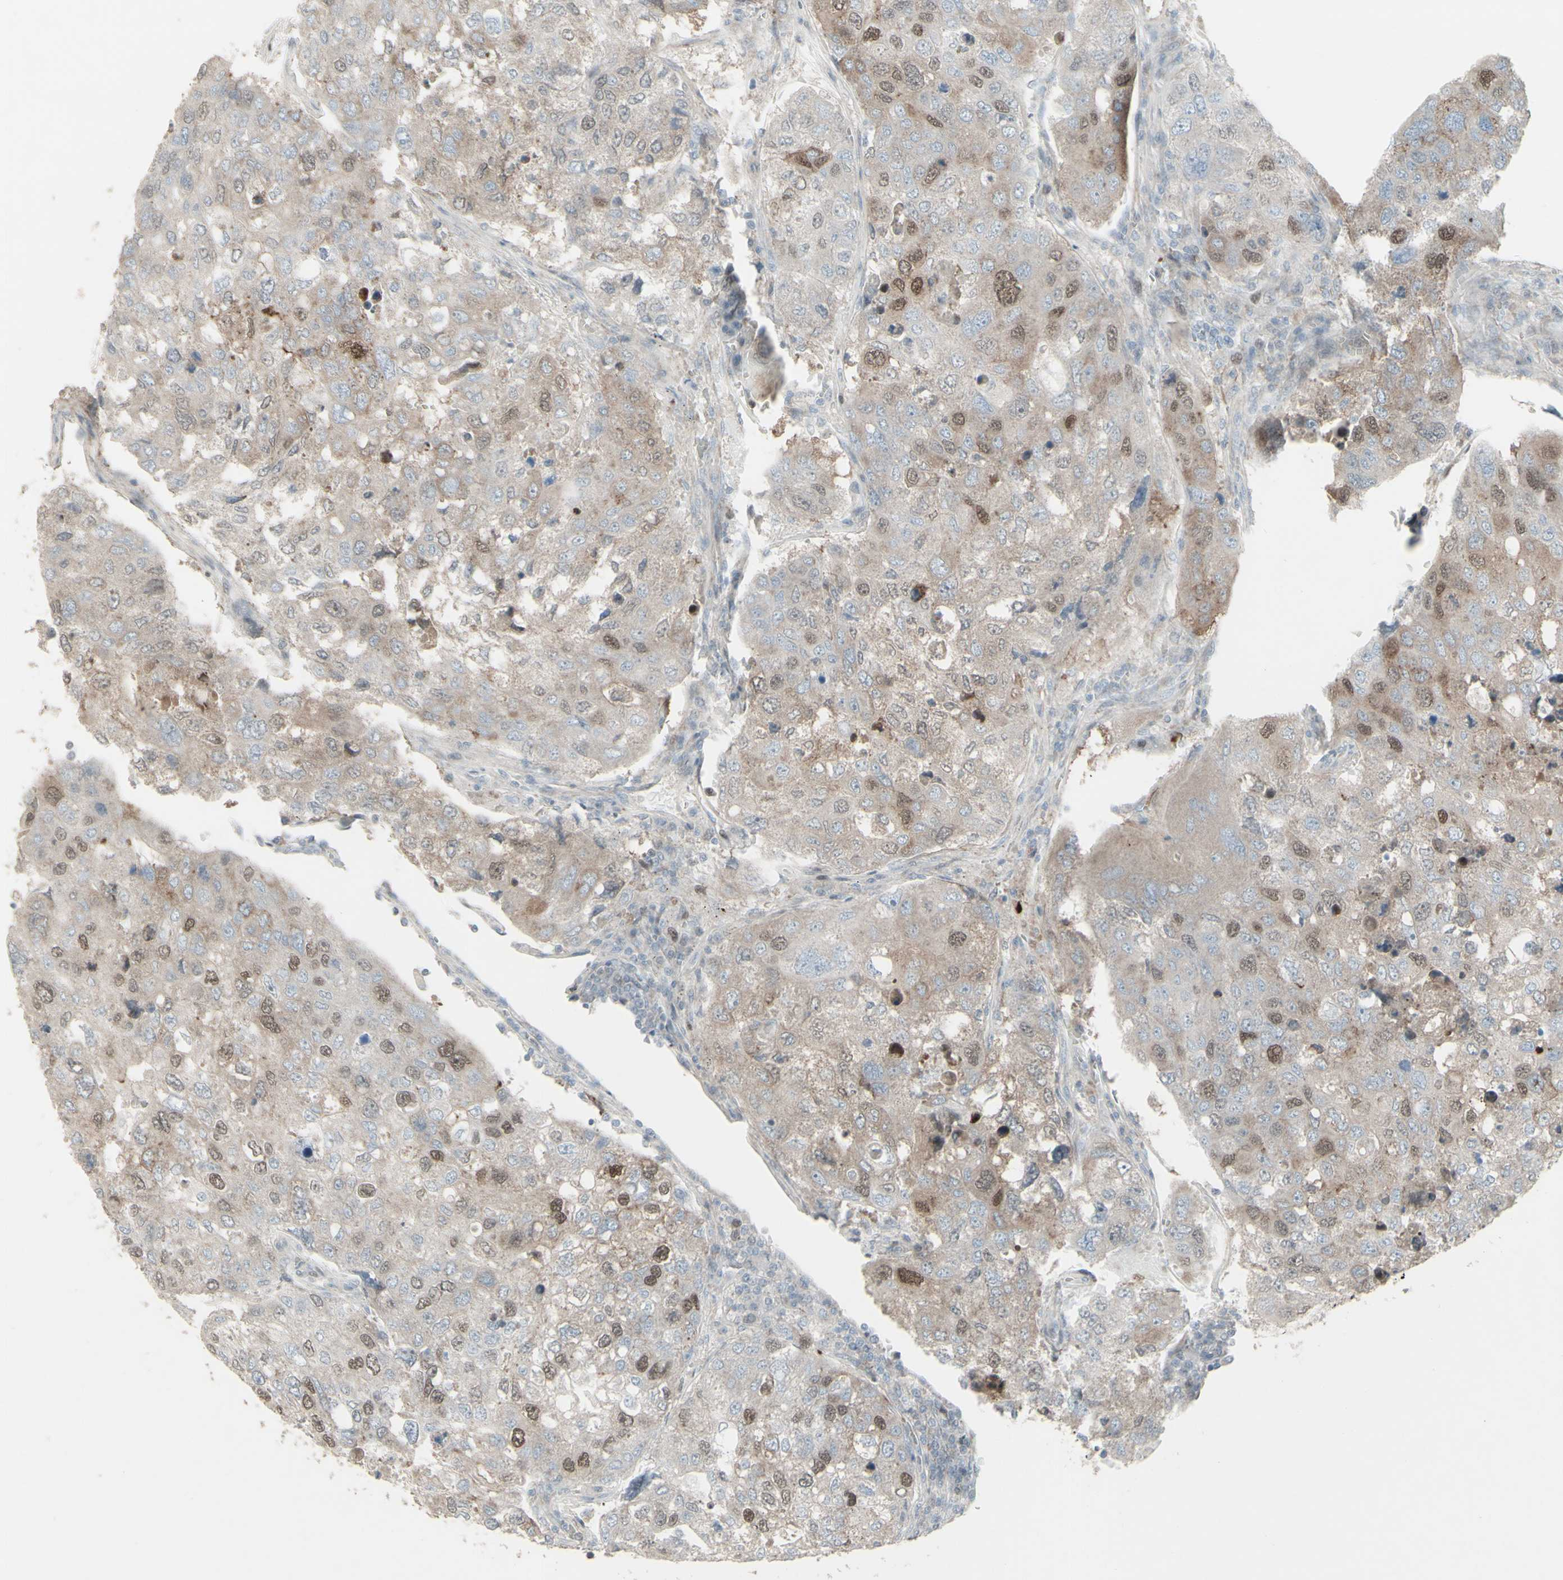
{"staining": {"intensity": "moderate", "quantity": "<25%", "location": "cytoplasmic/membranous,nuclear"}, "tissue": "urothelial cancer", "cell_type": "Tumor cells", "image_type": "cancer", "snomed": [{"axis": "morphology", "description": "Urothelial carcinoma, High grade"}, {"axis": "topography", "description": "Lymph node"}, {"axis": "topography", "description": "Urinary bladder"}], "caption": "Immunohistochemistry histopathology image of urothelial carcinoma (high-grade) stained for a protein (brown), which shows low levels of moderate cytoplasmic/membranous and nuclear staining in about <25% of tumor cells.", "gene": "GMNN", "patient": {"sex": "male", "age": 51}}